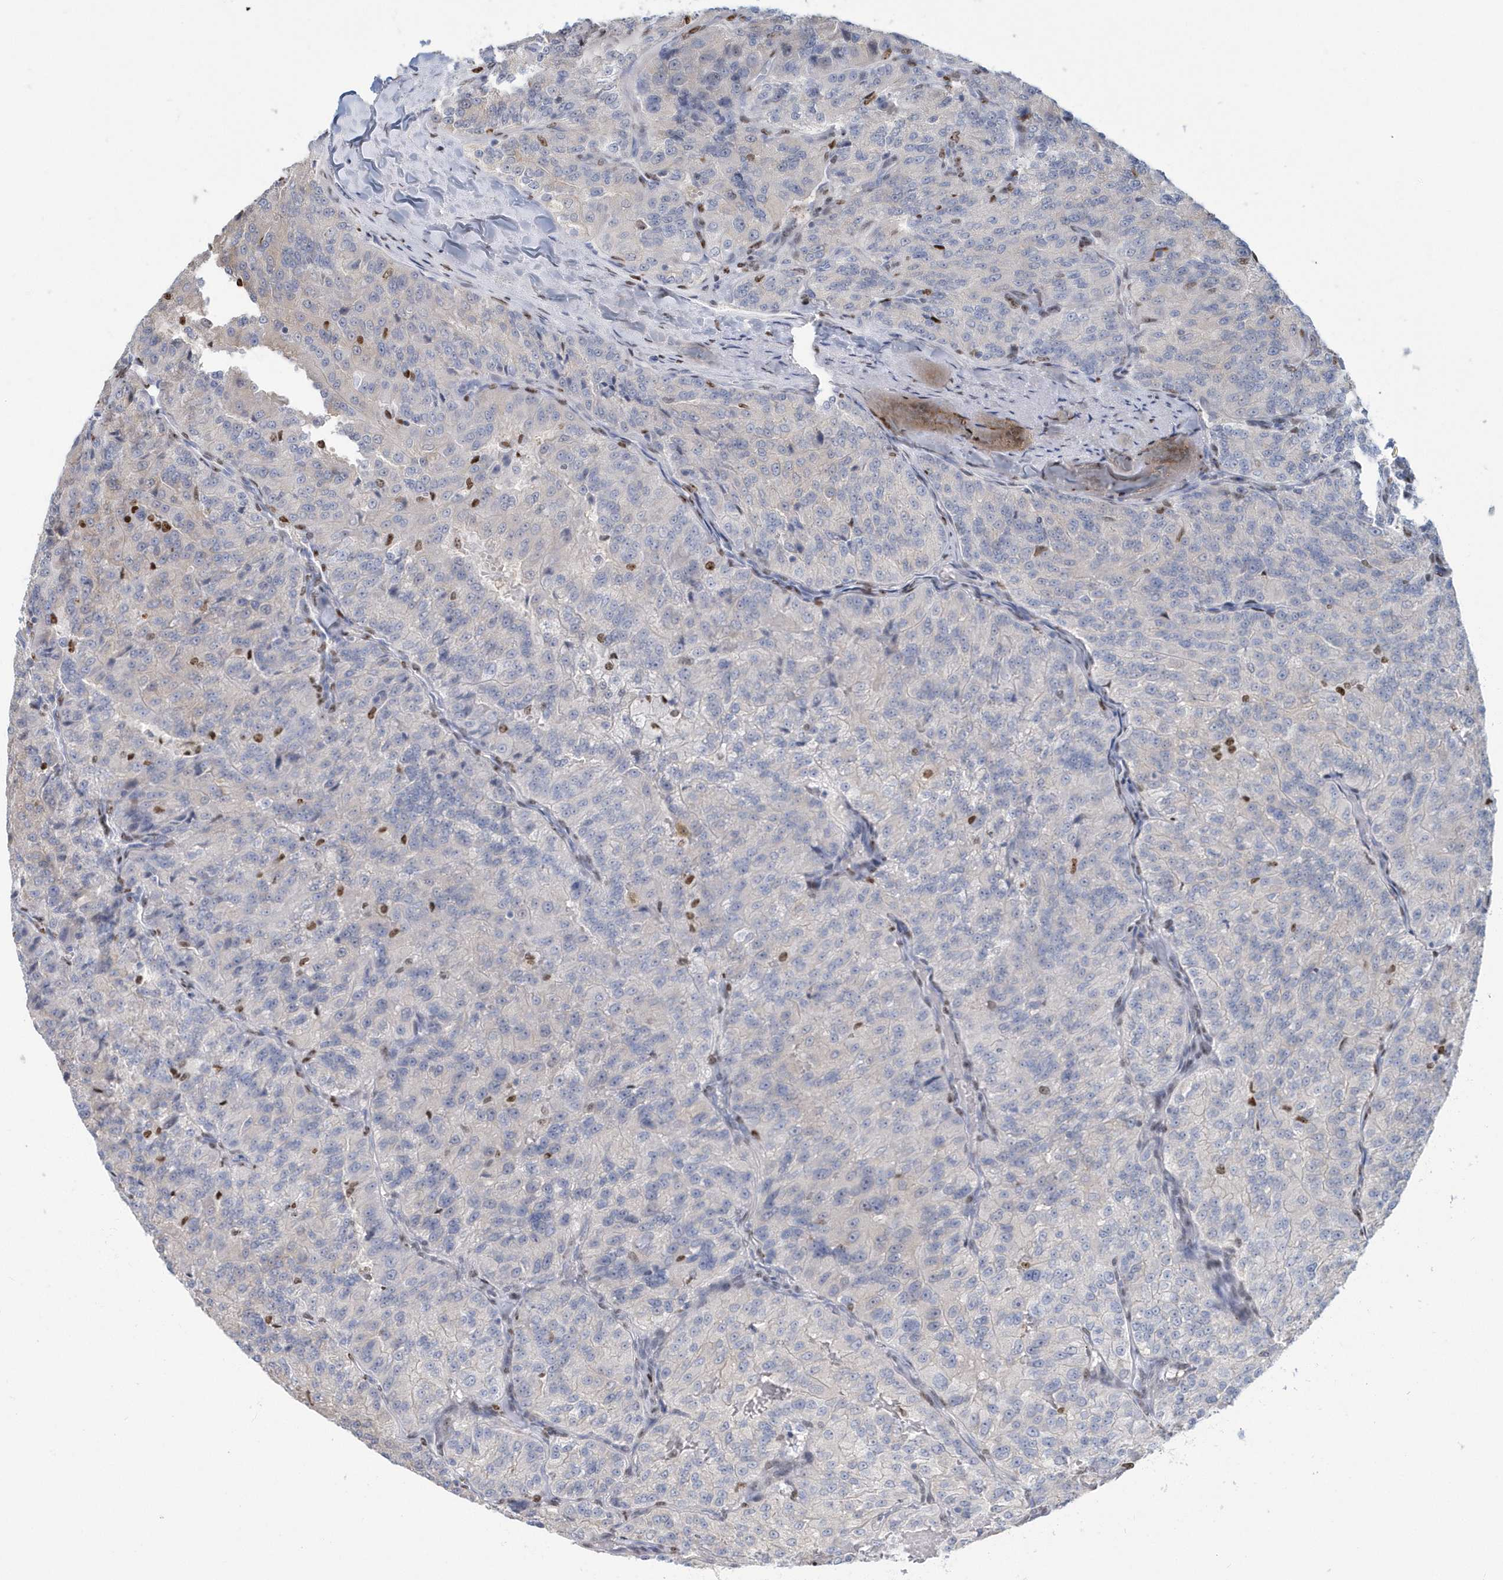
{"staining": {"intensity": "moderate", "quantity": "<25%", "location": "nuclear"}, "tissue": "renal cancer", "cell_type": "Tumor cells", "image_type": "cancer", "snomed": [{"axis": "morphology", "description": "Adenocarcinoma, NOS"}, {"axis": "topography", "description": "Kidney"}], "caption": "Immunohistochemistry (IHC) histopathology image of renal cancer (adenocarcinoma) stained for a protein (brown), which exhibits low levels of moderate nuclear positivity in about <25% of tumor cells.", "gene": "MACROH2A2", "patient": {"sex": "female", "age": 63}}